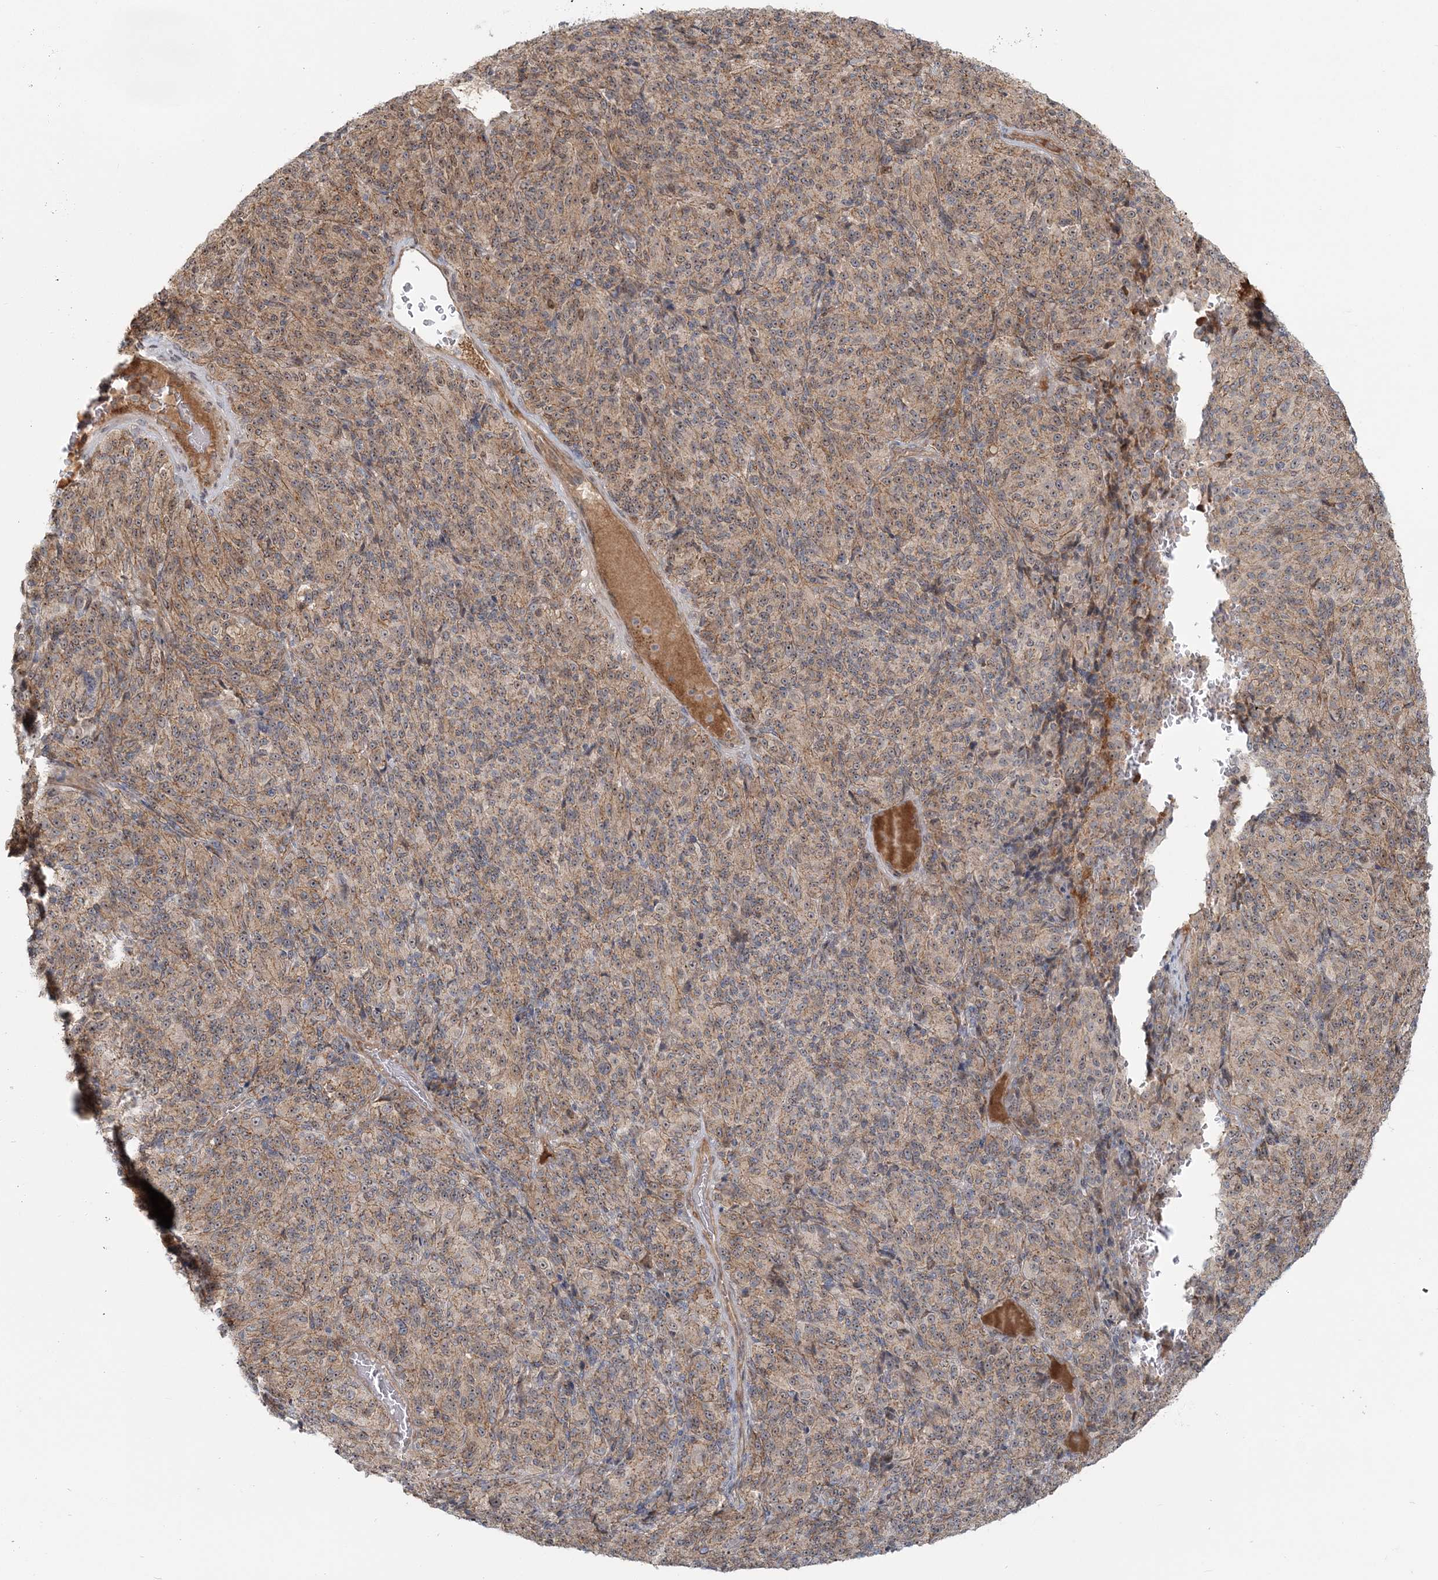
{"staining": {"intensity": "moderate", "quantity": ">75%", "location": "cytoplasmic/membranous"}, "tissue": "melanoma", "cell_type": "Tumor cells", "image_type": "cancer", "snomed": [{"axis": "morphology", "description": "Malignant melanoma, Metastatic site"}, {"axis": "topography", "description": "Brain"}], "caption": "Approximately >75% of tumor cells in human malignant melanoma (metastatic site) reveal moderate cytoplasmic/membranous protein staining as visualized by brown immunohistochemical staining.", "gene": "SH3PXD2A", "patient": {"sex": "female", "age": 56}}